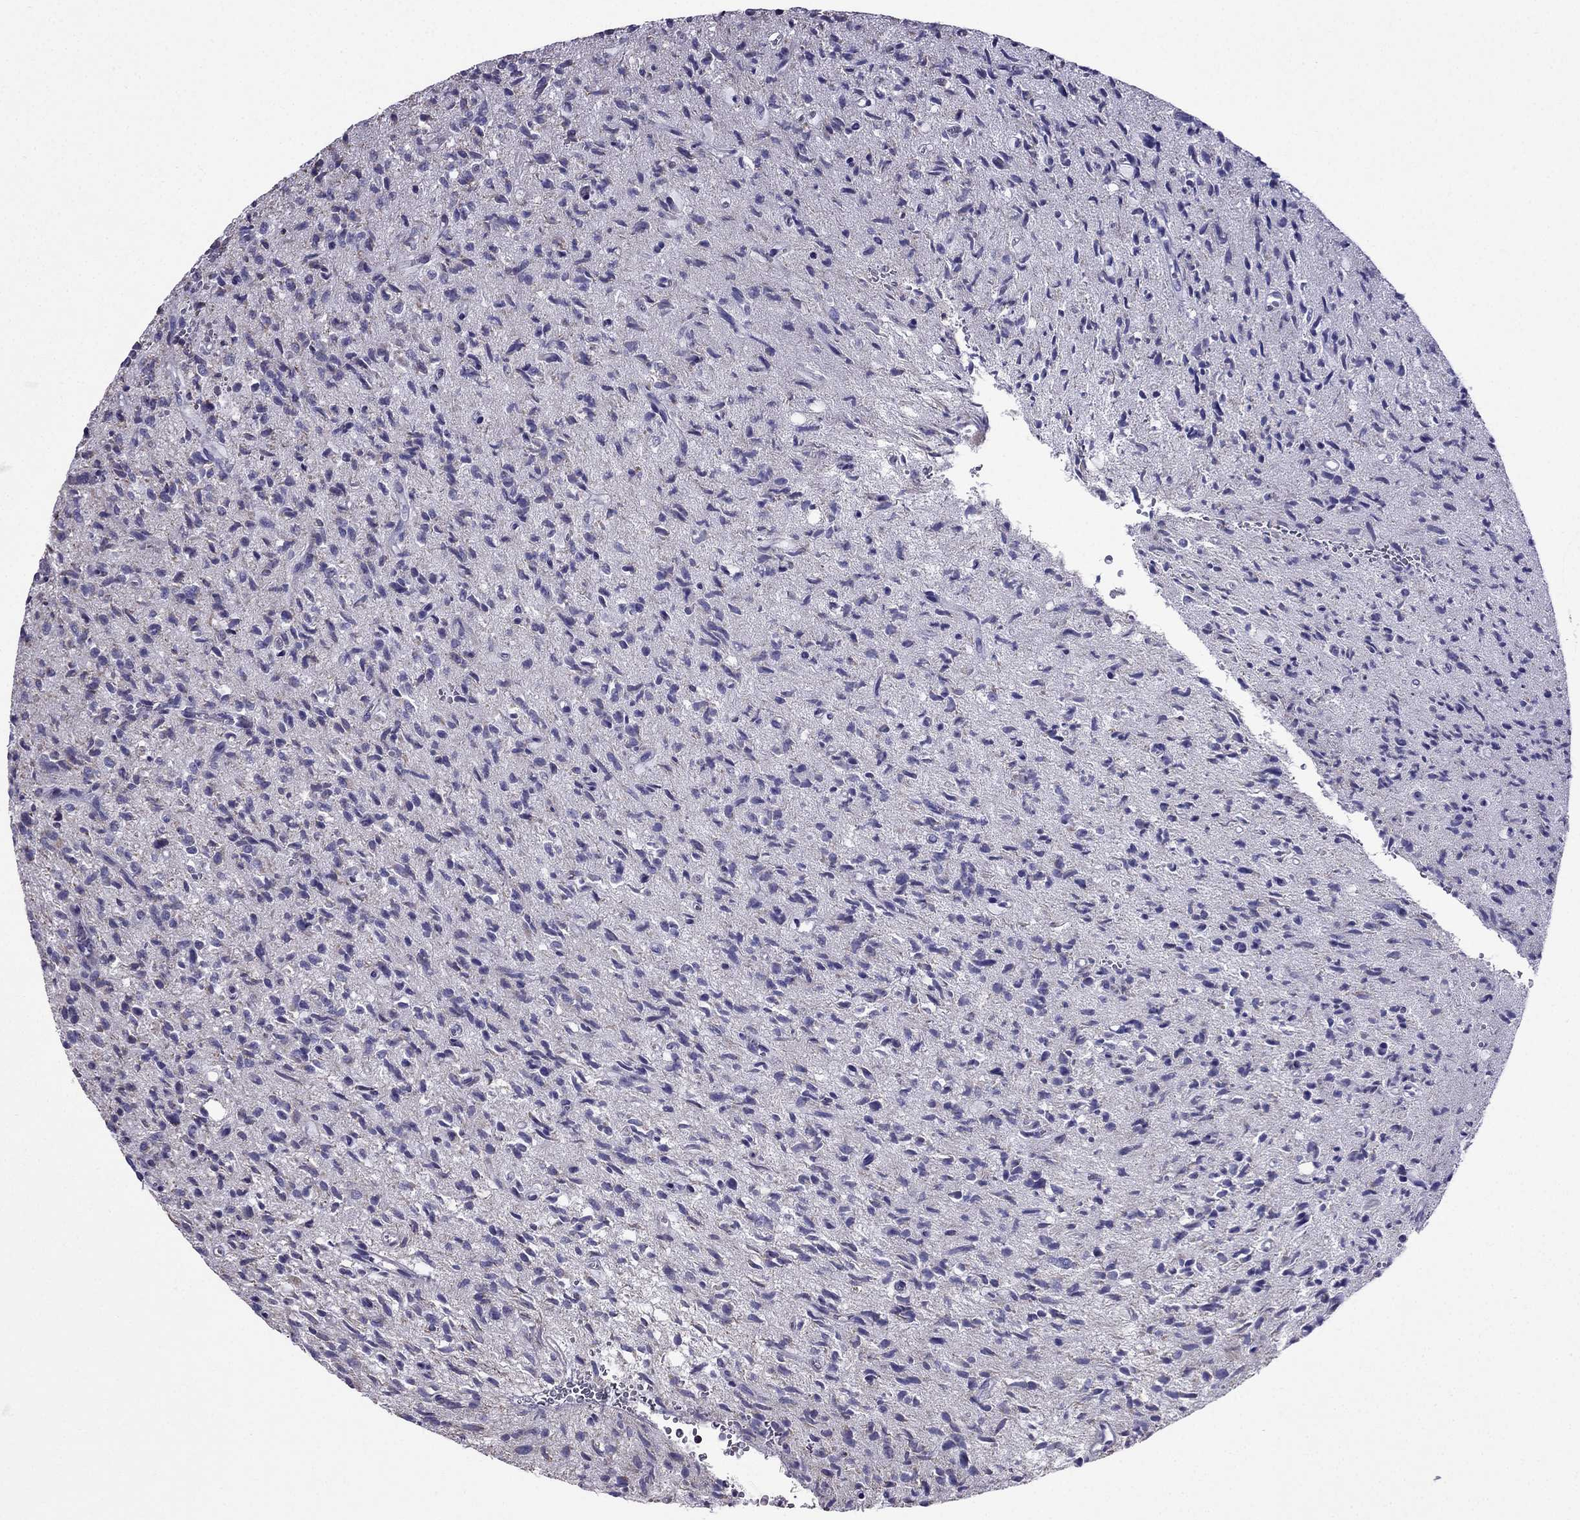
{"staining": {"intensity": "negative", "quantity": "none", "location": "none"}, "tissue": "glioma", "cell_type": "Tumor cells", "image_type": "cancer", "snomed": [{"axis": "morphology", "description": "Glioma, malignant, High grade"}, {"axis": "topography", "description": "Brain"}], "caption": "Immunohistochemistry (IHC) micrograph of neoplastic tissue: human malignant glioma (high-grade) stained with DAB (3,3'-diaminobenzidine) shows no significant protein staining in tumor cells.", "gene": "DSC1", "patient": {"sex": "male", "age": 64}}